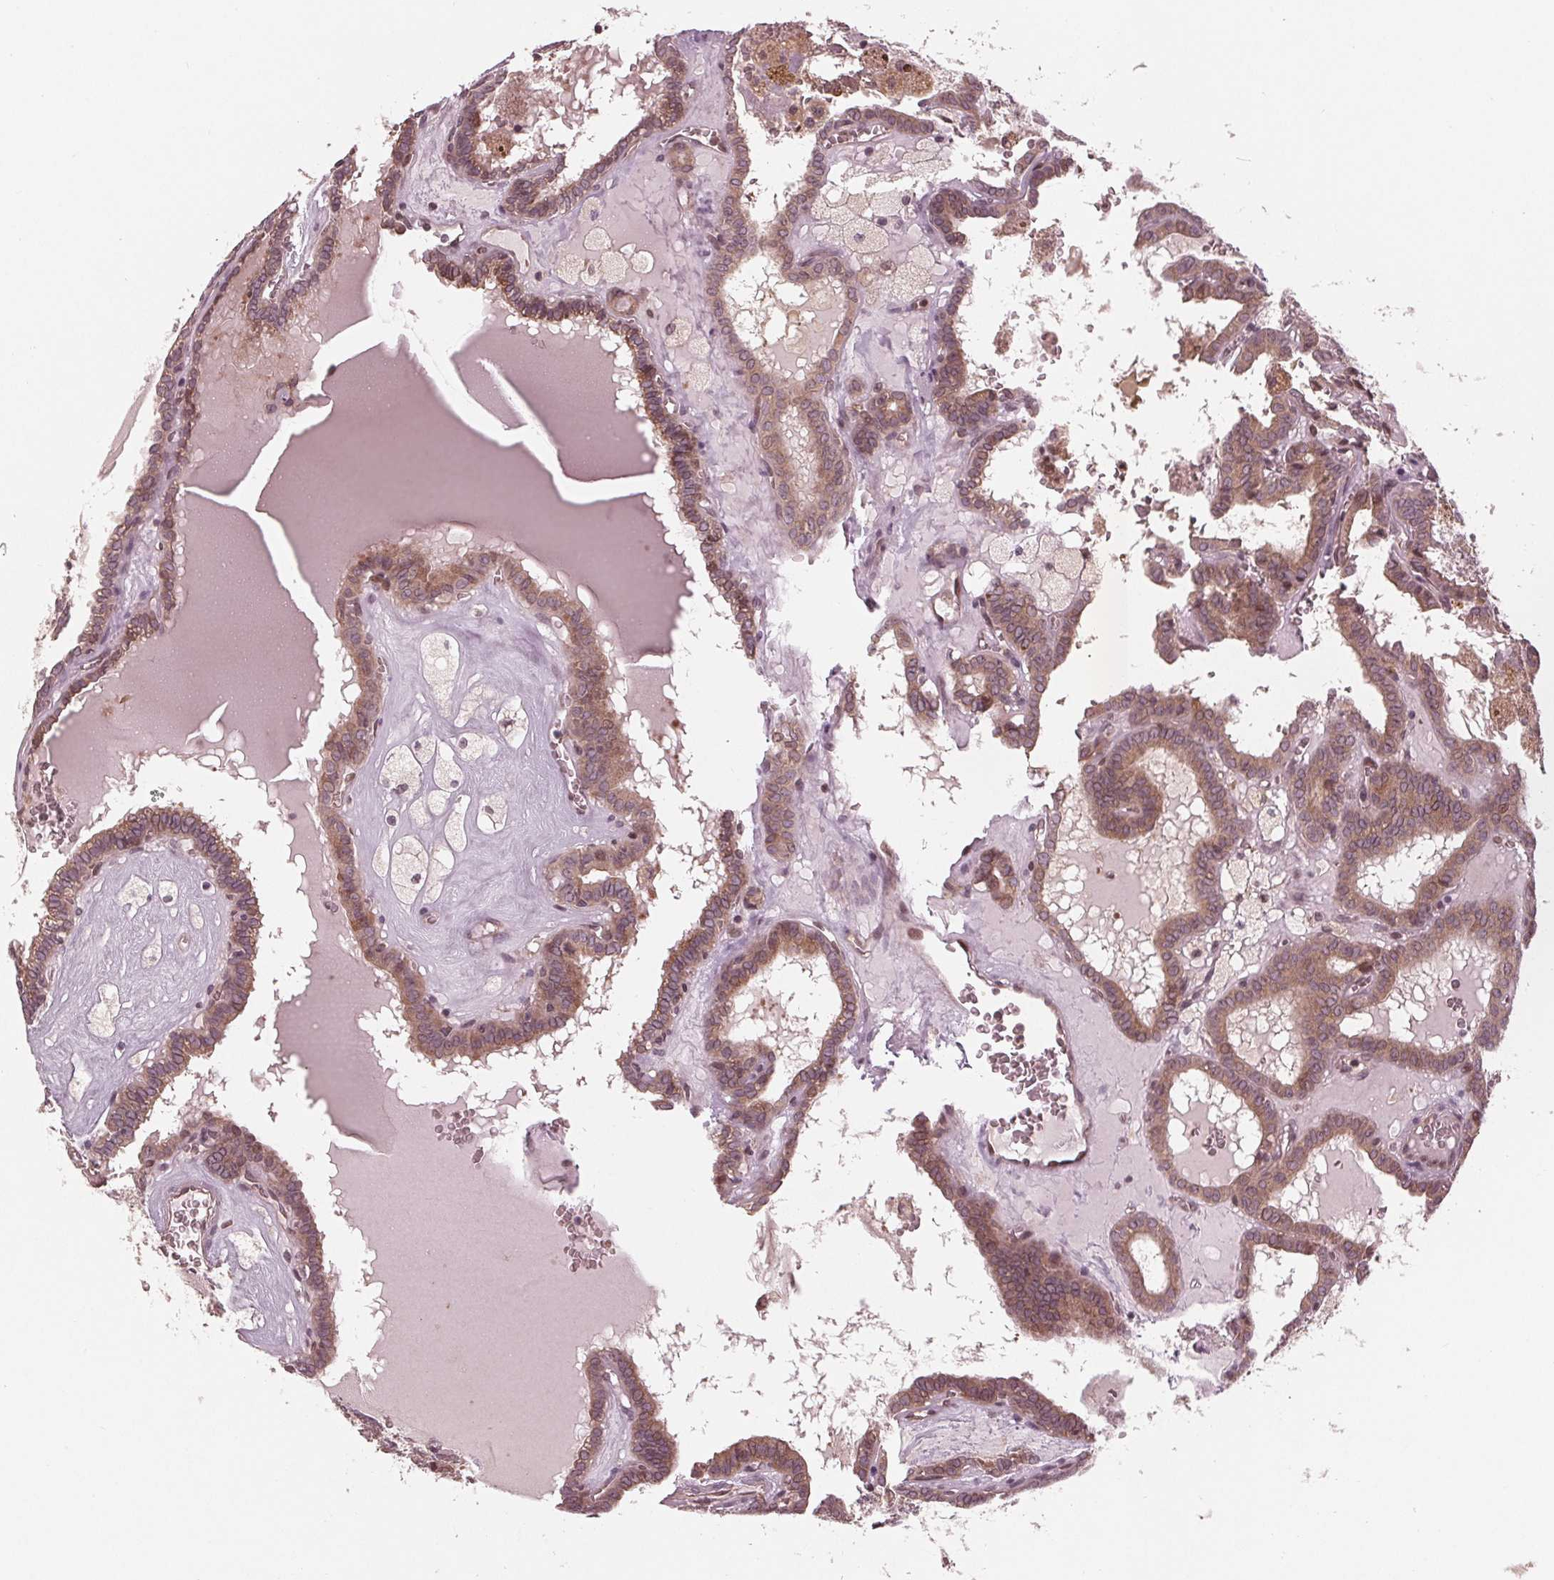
{"staining": {"intensity": "moderate", "quantity": ">75%", "location": "cytoplasmic/membranous,nuclear"}, "tissue": "thyroid cancer", "cell_type": "Tumor cells", "image_type": "cancer", "snomed": [{"axis": "morphology", "description": "Papillary adenocarcinoma, NOS"}, {"axis": "topography", "description": "Thyroid gland"}], "caption": "Papillary adenocarcinoma (thyroid) tissue reveals moderate cytoplasmic/membranous and nuclear staining in about >75% of tumor cells", "gene": "ZNF471", "patient": {"sex": "female", "age": 39}}